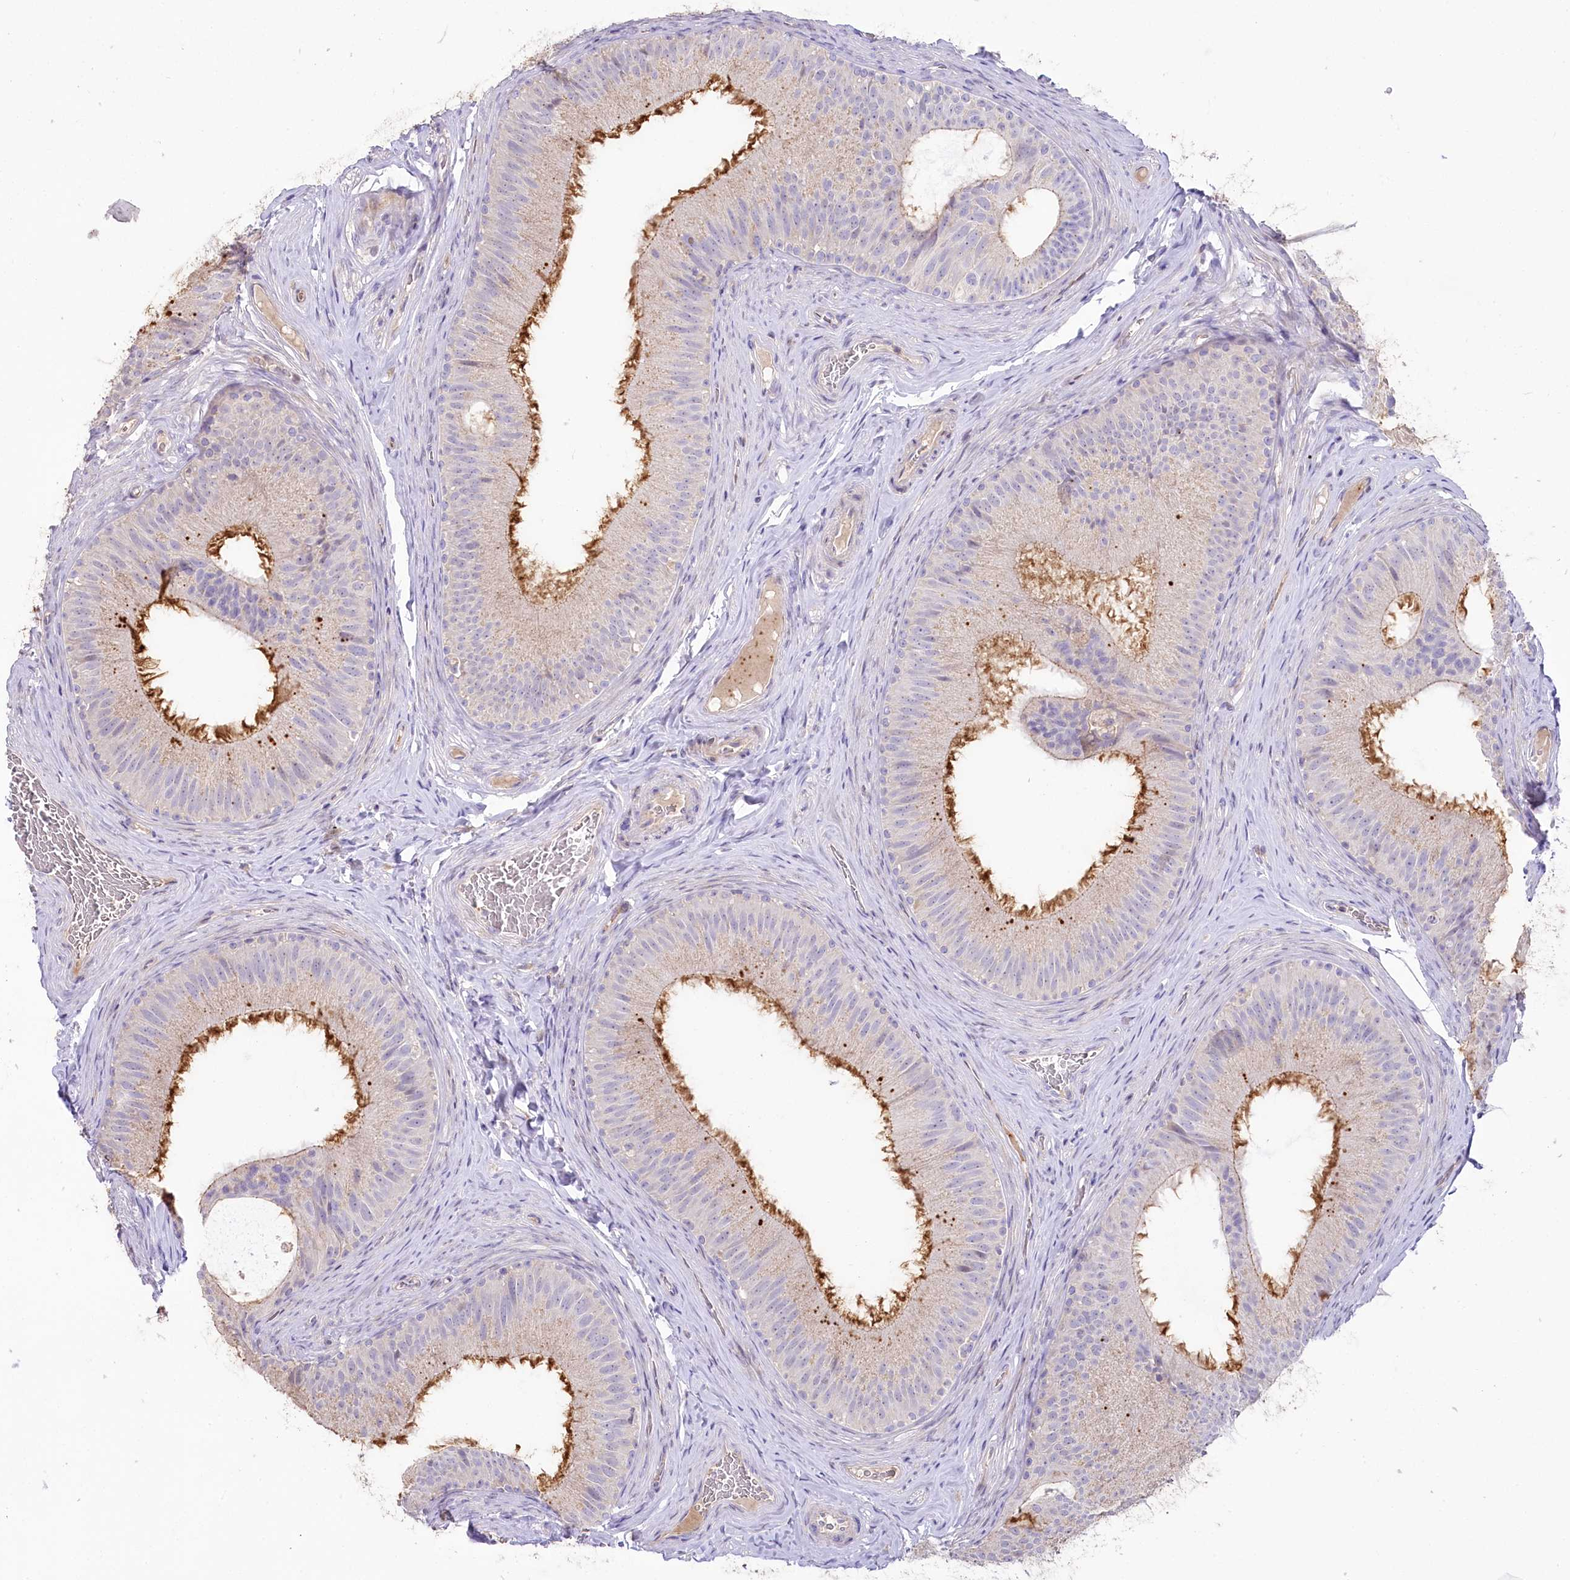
{"staining": {"intensity": "moderate", "quantity": "<25%", "location": "cytoplasmic/membranous"}, "tissue": "epididymis", "cell_type": "Glandular cells", "image_type": "normal", "snomed": [{"axis": "morphology", "description": "Normal tissue, NOS"}, {"axis": "topography", "description": "Epididymis"}], "caption": "An immunohistochemistry image of normal tissue is shown. Protein staining in brown highlights moderate cytoplasmic/membranous positivity in epididymis within glandular cells. The staining was performed using DAB, with brown indicating positive protein expression. Nuclei are stained blue with hematoxylin.", "gene": "SLC6A11", "patient": {"sex": "male", "age": 34}}